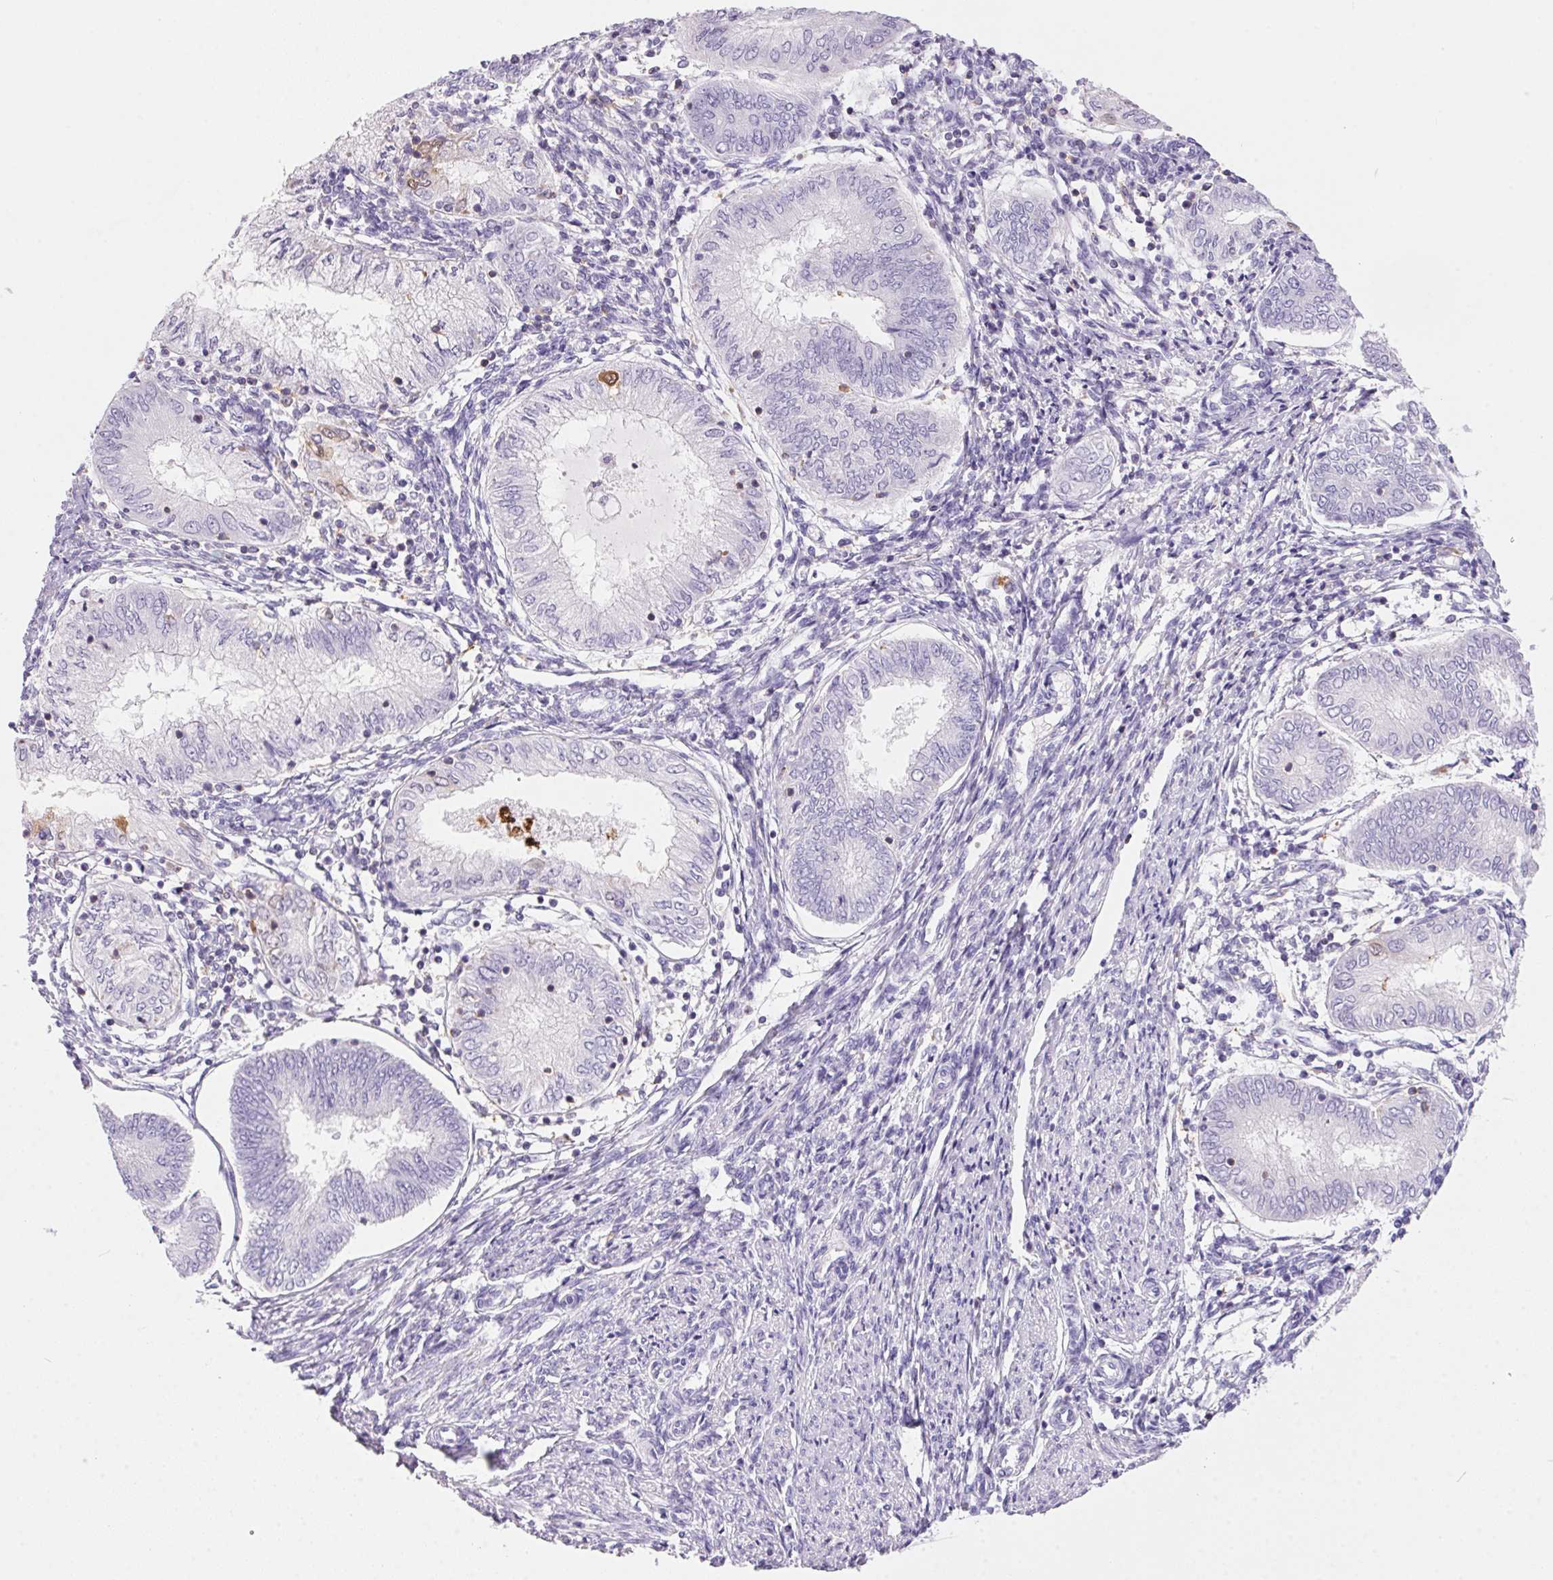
{"staining": {"intensity": "moderate", "quantity": "<25%", "location": "cytoplasmic/membranous"}, "tissue": "endometrial cancer", "cell_type": "Tumor cells", "image_type": "cancer", "snomed": [{"axis": "morphology", "description": "Adenocarcinoma, NOS"}, {"axis": "topography", "description": "Endometrium"}], "caption": "Protein analysis of endometrial adenocarcinoma tissue displays moderate cytoplasmic/membranous positivity in about <25% of tumor cells.", "gene": "S100A2", "patient": {"sex": "female", "age": 68}}